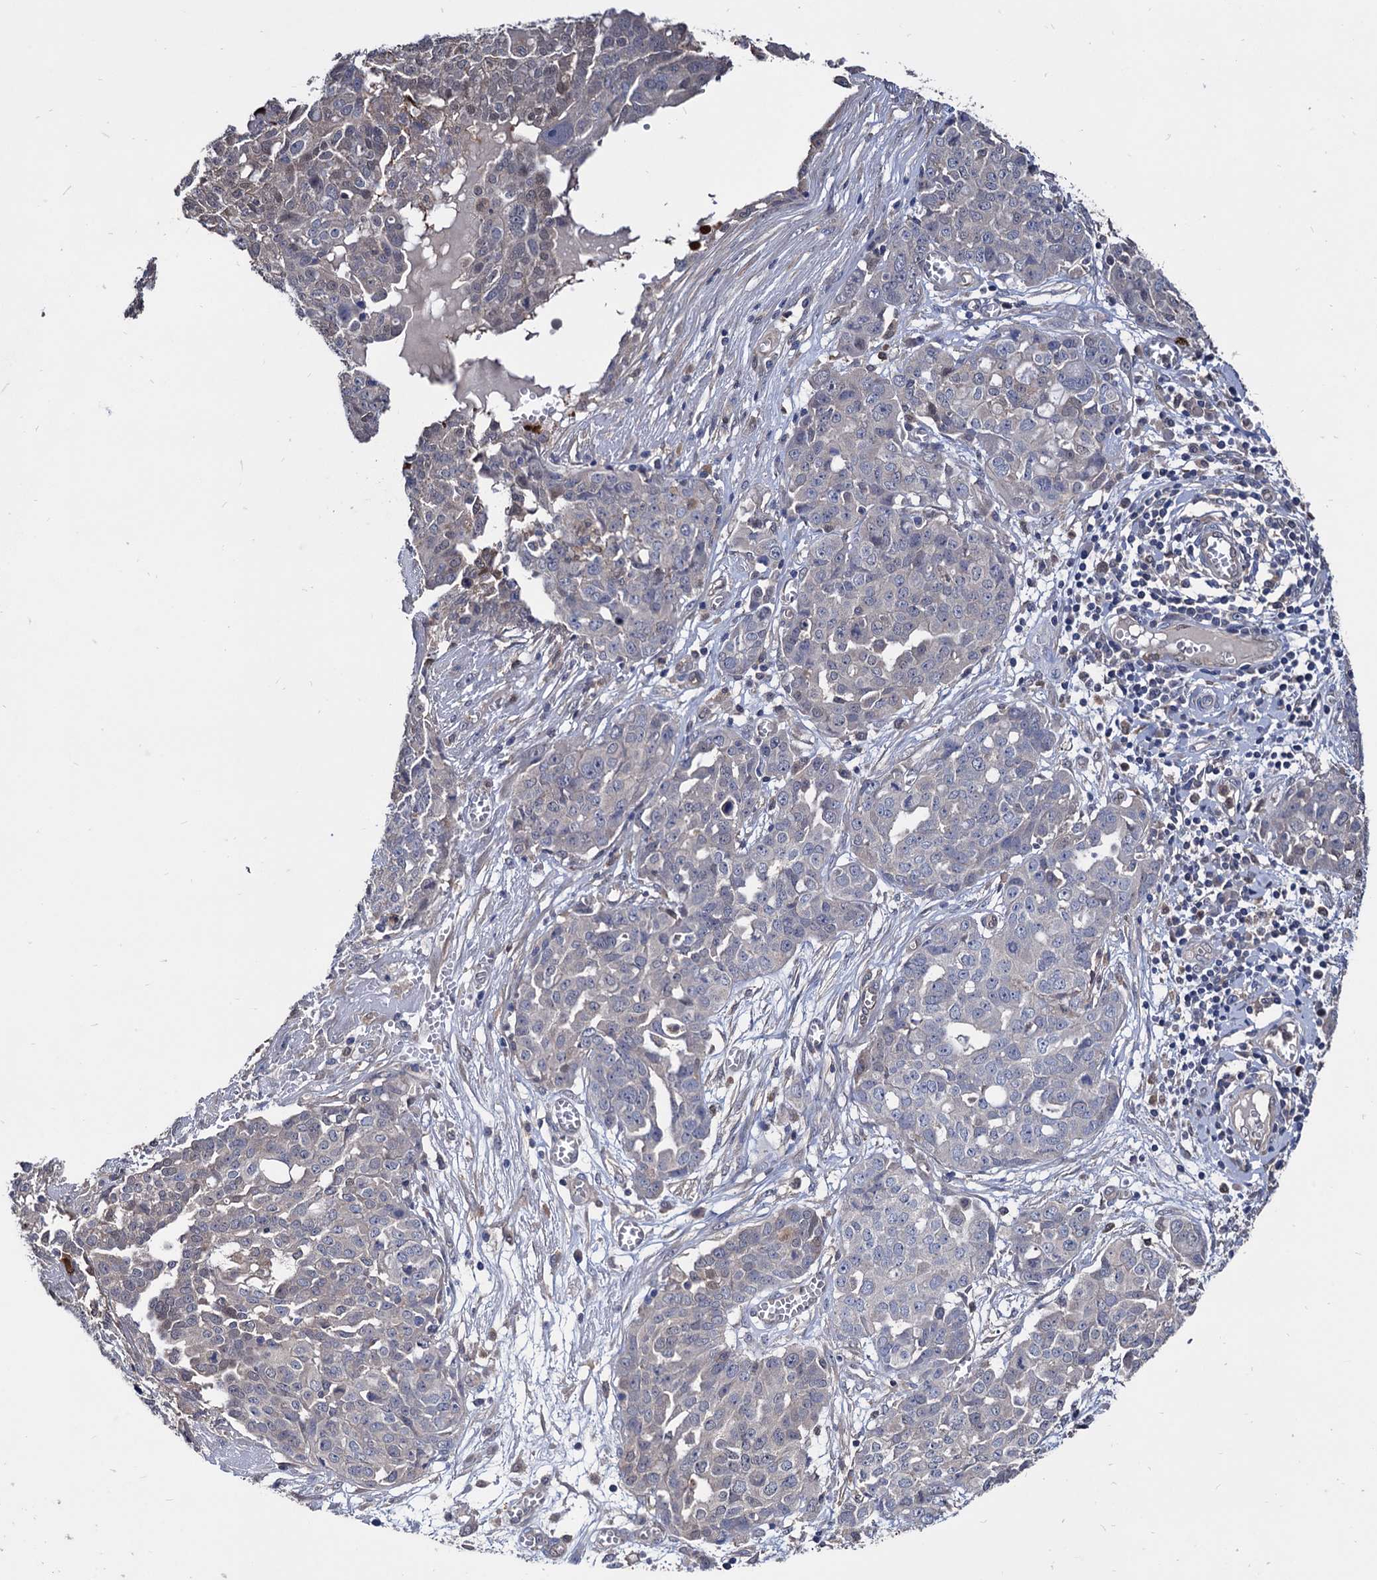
{"staining": {"intensity": "negative", "quantity": "none", "location": "none"}, "tissue": "ovarian cancer", "cell_type": "Tumor cells", "image_type": "cancer", "snomed": [{"axis": "morphology", "description": "Cystadenocarcinoma, serous, NOS"}, {"axis": "topography", "description": "Soft tissue"}, {"axis": "topography", "description": "Ovary"}], "caption": "The image demonstrates no significant staining in tumor cells of ovarian cancer (serous cystadenocarcinoma).", "gene": "CPPED1", "patient": {"sex": "female", "age": 57}}